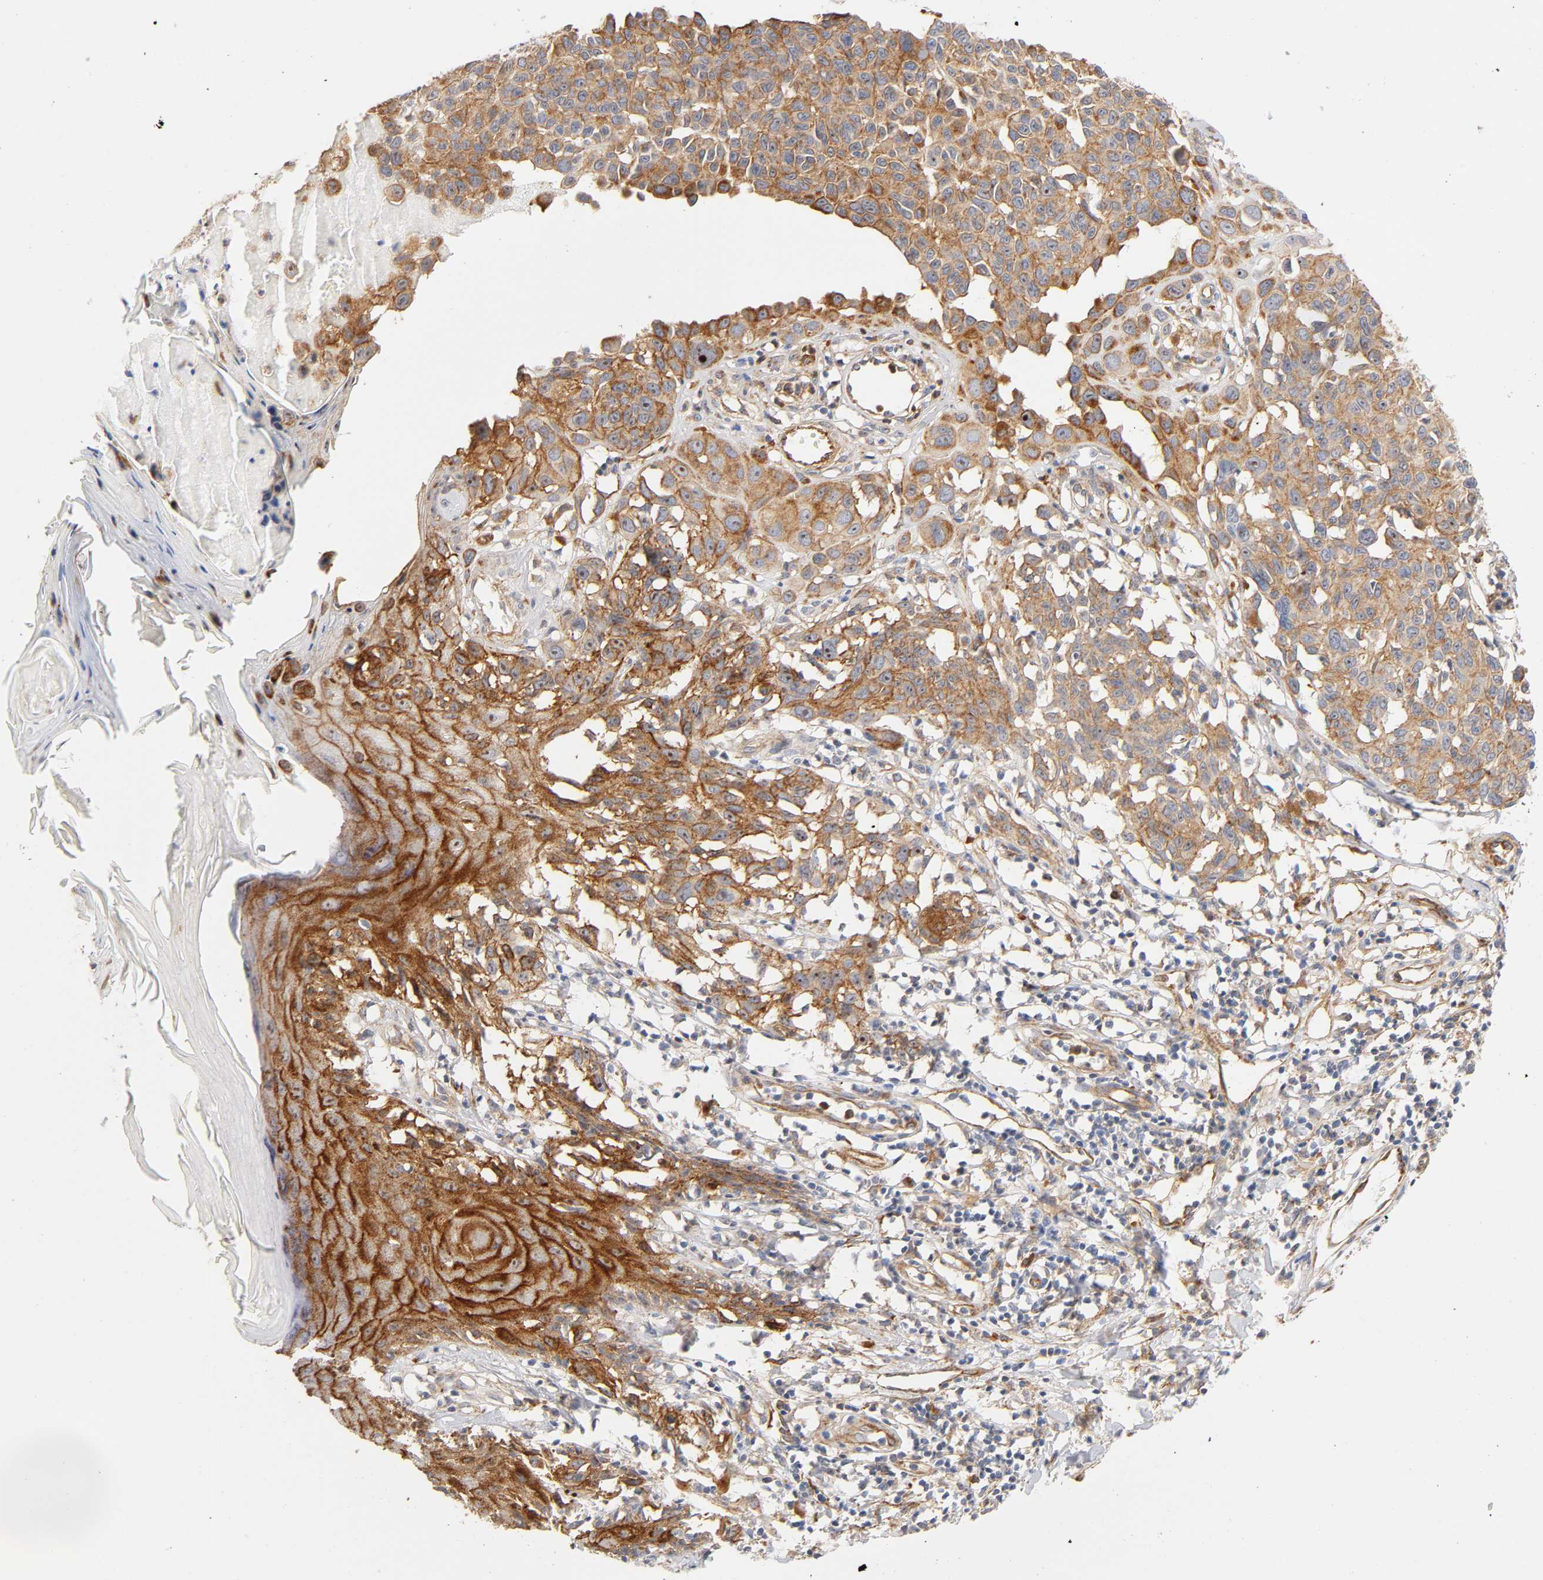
{"staining": {"intensity": "strong", "quantity": ">75%", "location": "cytoplasmic/membranous,nuclear"}, "tissue": "melanoma", "cell_type": "Tumor cells", "image_type": "cancer", "snomed": [{"axis": "morphology", "description": "Malignant melanoma, NOS"}, {"axis": "topography", "description": "Skin"}], "caption": "Immunohistochemistry (IHC) photomicrograph of neoplastic tissue: melanoma stained using IHC demonstrates high levels of strong protein expression localized specifically in the cytoplasmic/membranous and nuclear of tumor cells, appearing as a cytoplasmic/membranous and nuclear brown color.", "gene": "PLD1", "patient": {"sex": "female", "age": 77}}